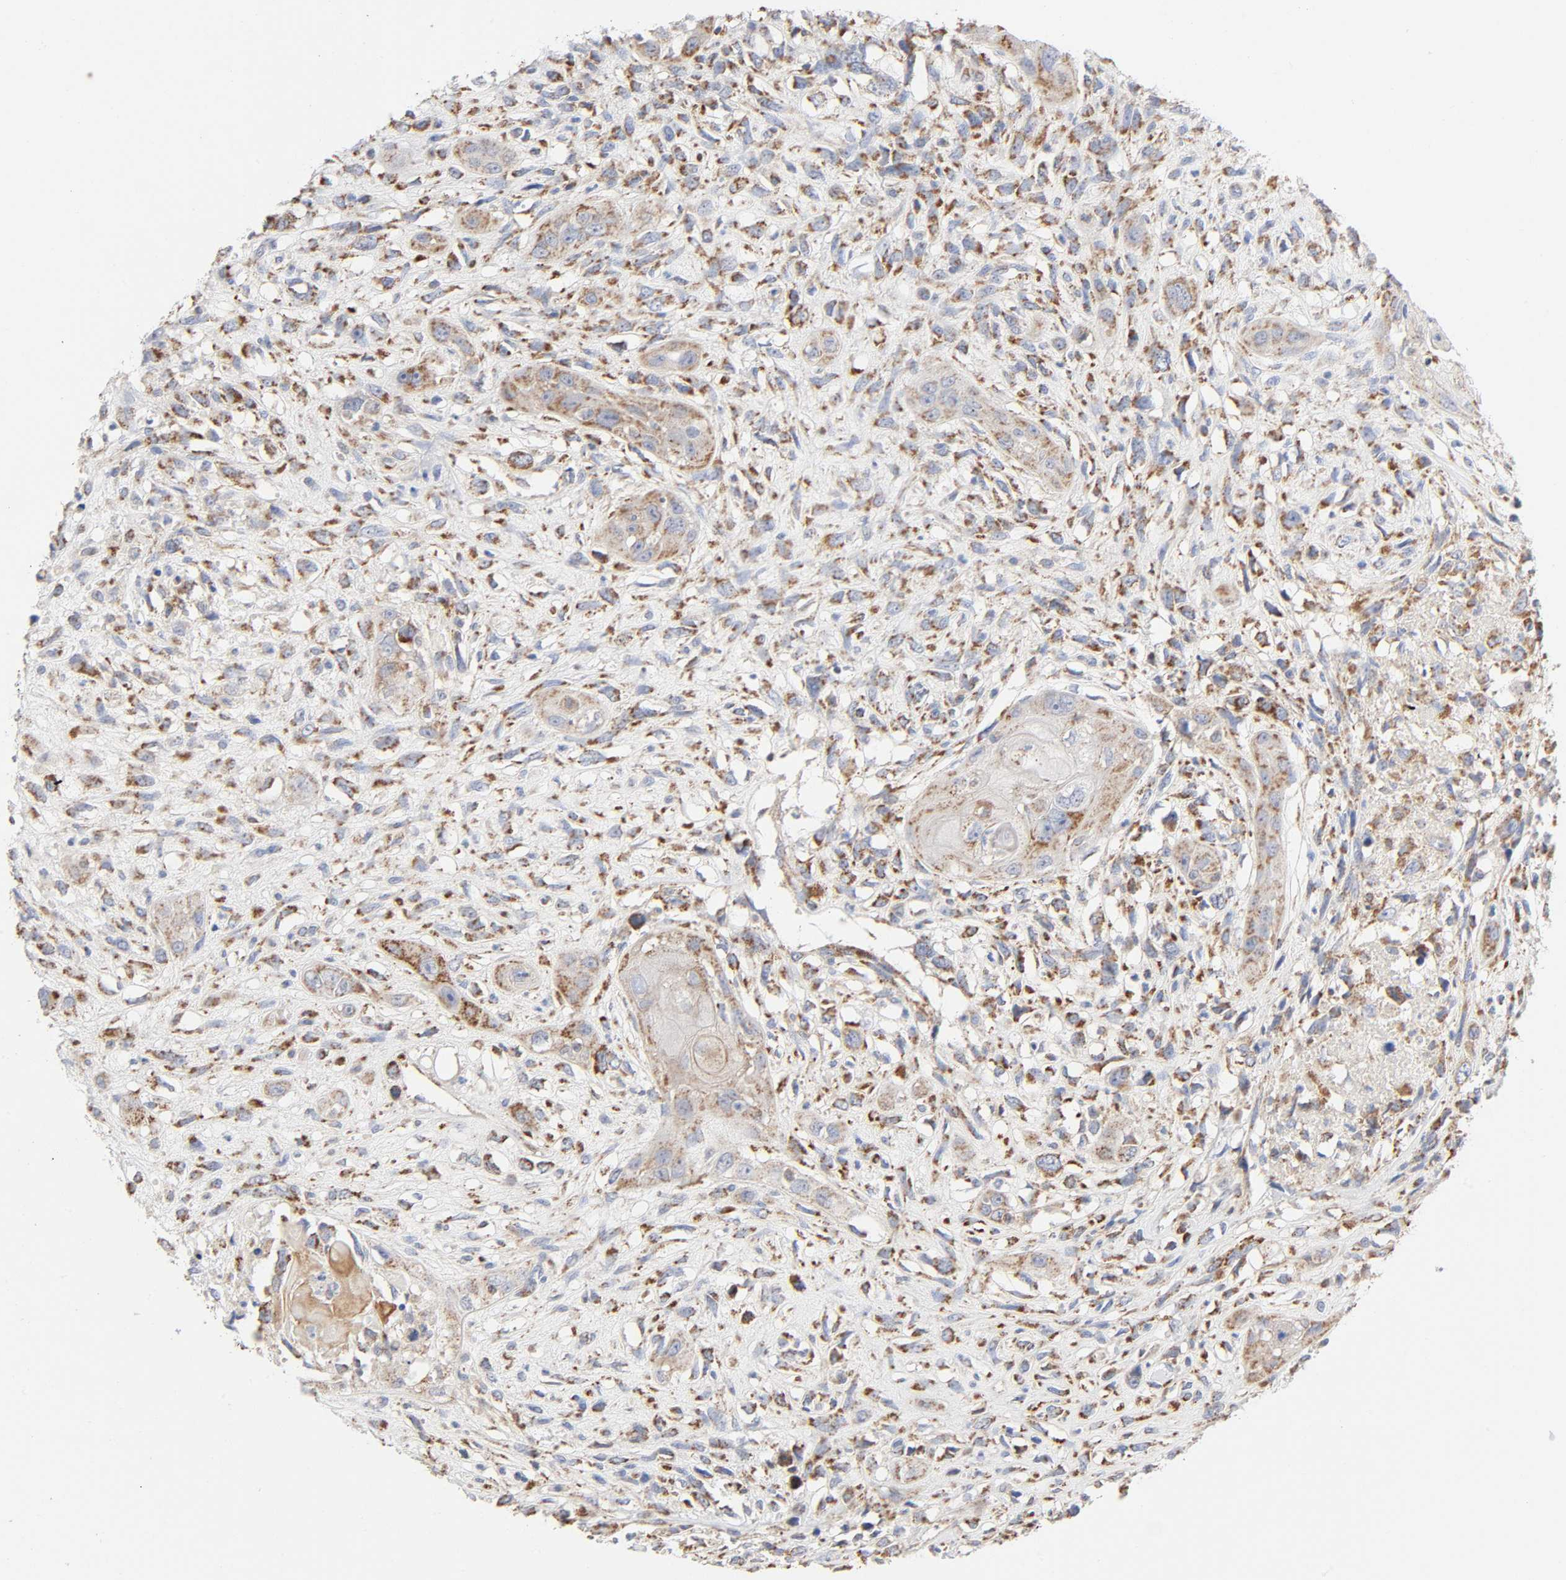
{"staining": {"intensity": "moderate", "quantity": ">75%", "location": "cytoplasmic/membranous"}, "tissue": "head and neck cancer", "cell_type": "Tumor cells", "image_type": "cancer", "snomed": [{"axis": "morphology", "description": "Necrosis, NOS"}, {"axis": "morphology", "description": "Neoplasm, malignant, NOS"}, {"axis": "topography", "description": "Salivary gland"}, {"axis": "topography", "description": "Head-Neck"}], "caption": "Protein staining of head and neck cancer tissue demonstrates moderate cytoplasmic/membranous expression in approximately >75% of tumor cells.", "gene": "SYT16", "patient": {"sex": "male", "age": 43}}